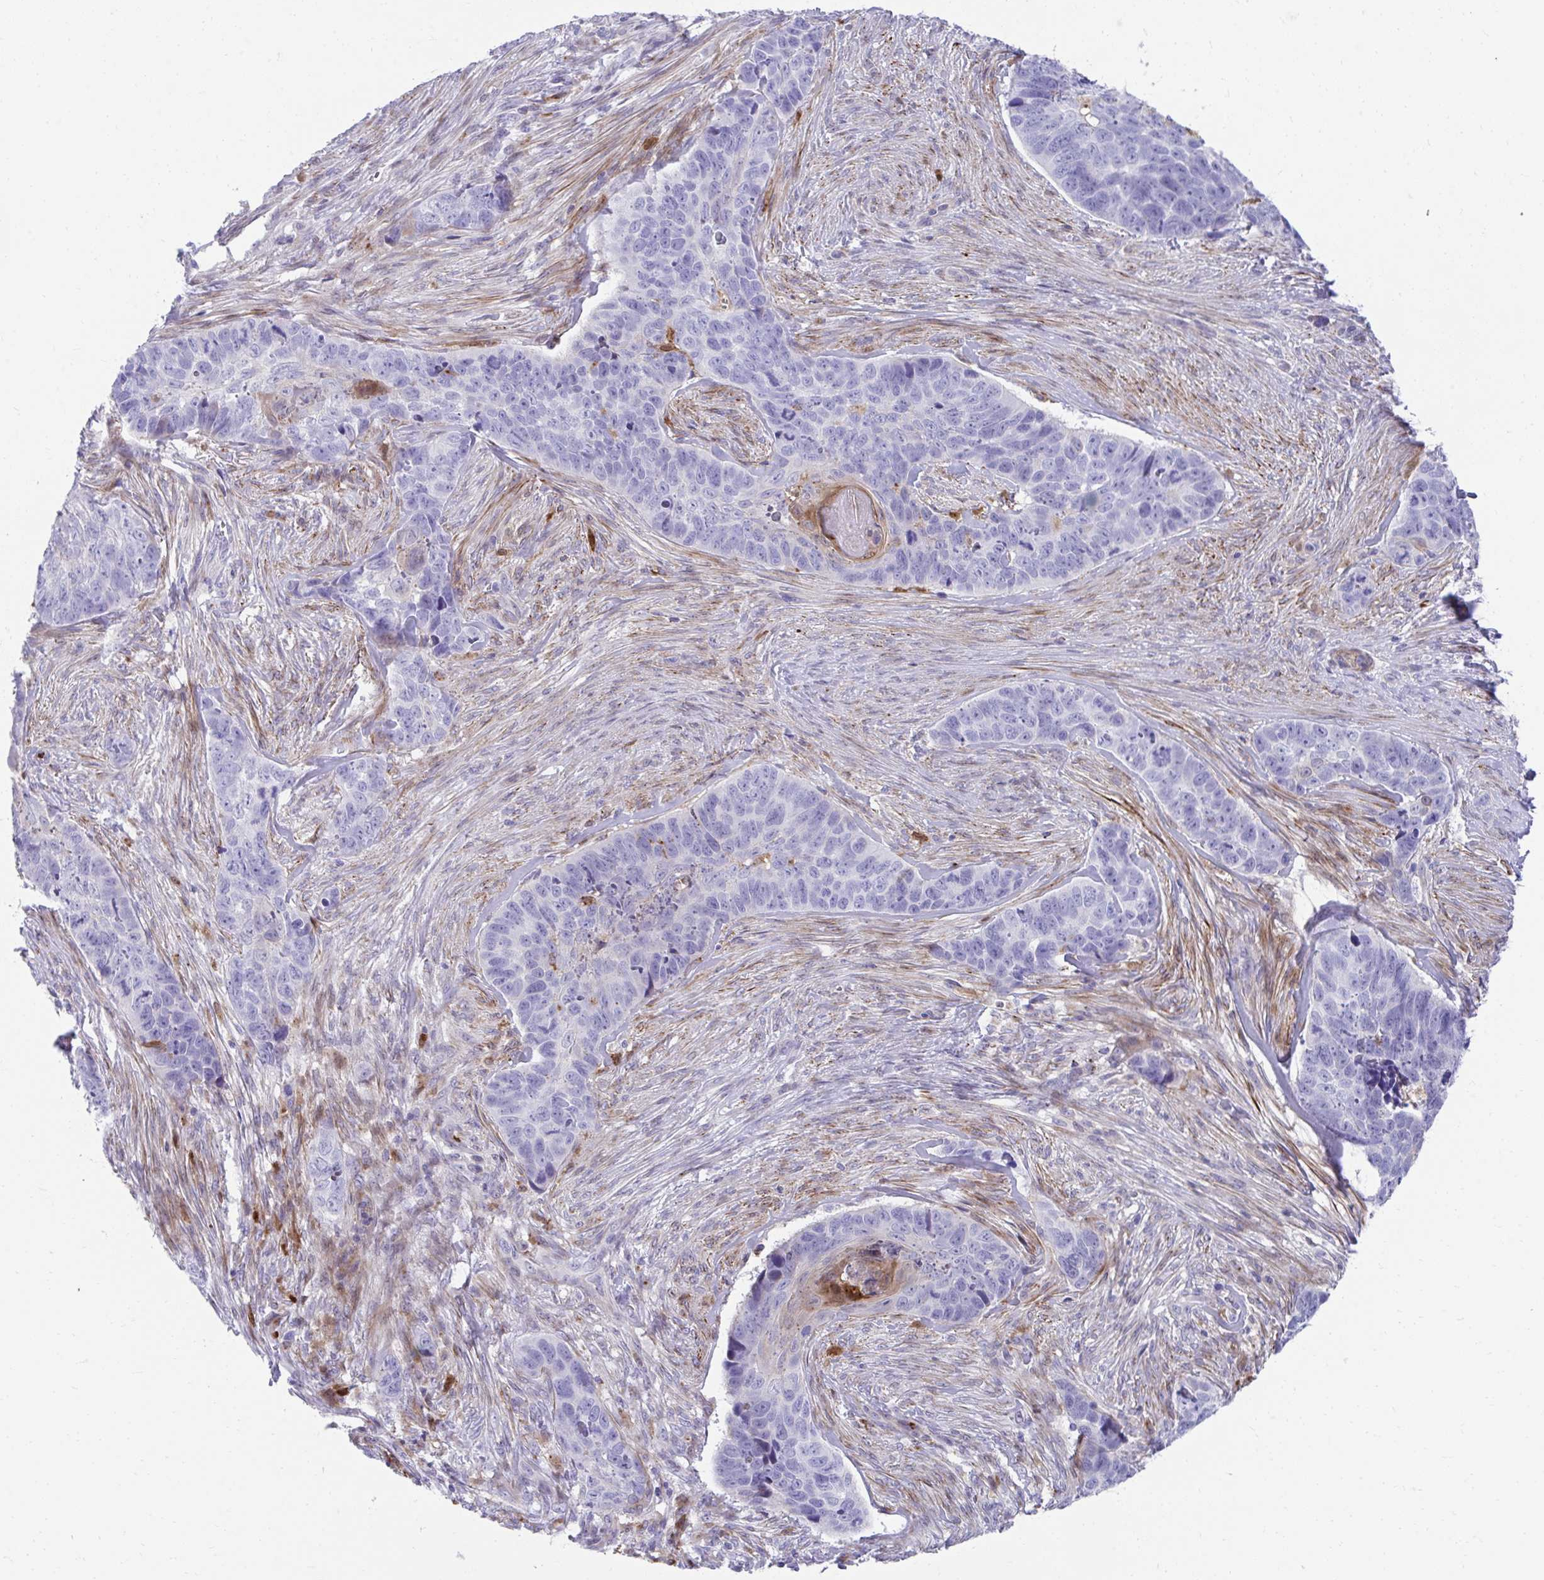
{"staining": {"intensity": "negative", "quantity": "none", "location": "none"}, "tissue": "skin cancer", "cell_type": "Tumor cells", "image_type": "cancer", "snomed": [{"axis": "morphology", "description": "Basal cell carcinoma"}, {"axis": "topography", "description": "Skin"}], "caption": "Skin basal cell carcinoma was stained to show a protein in brown. There is no significant staining in tumor cells. (DAB (3,3'-diaminobenzidine) IHC visualized using brightfield microscopy, high magnification).", "gene": "CSTB", "patient": {"sex": "female", "age": 82}}